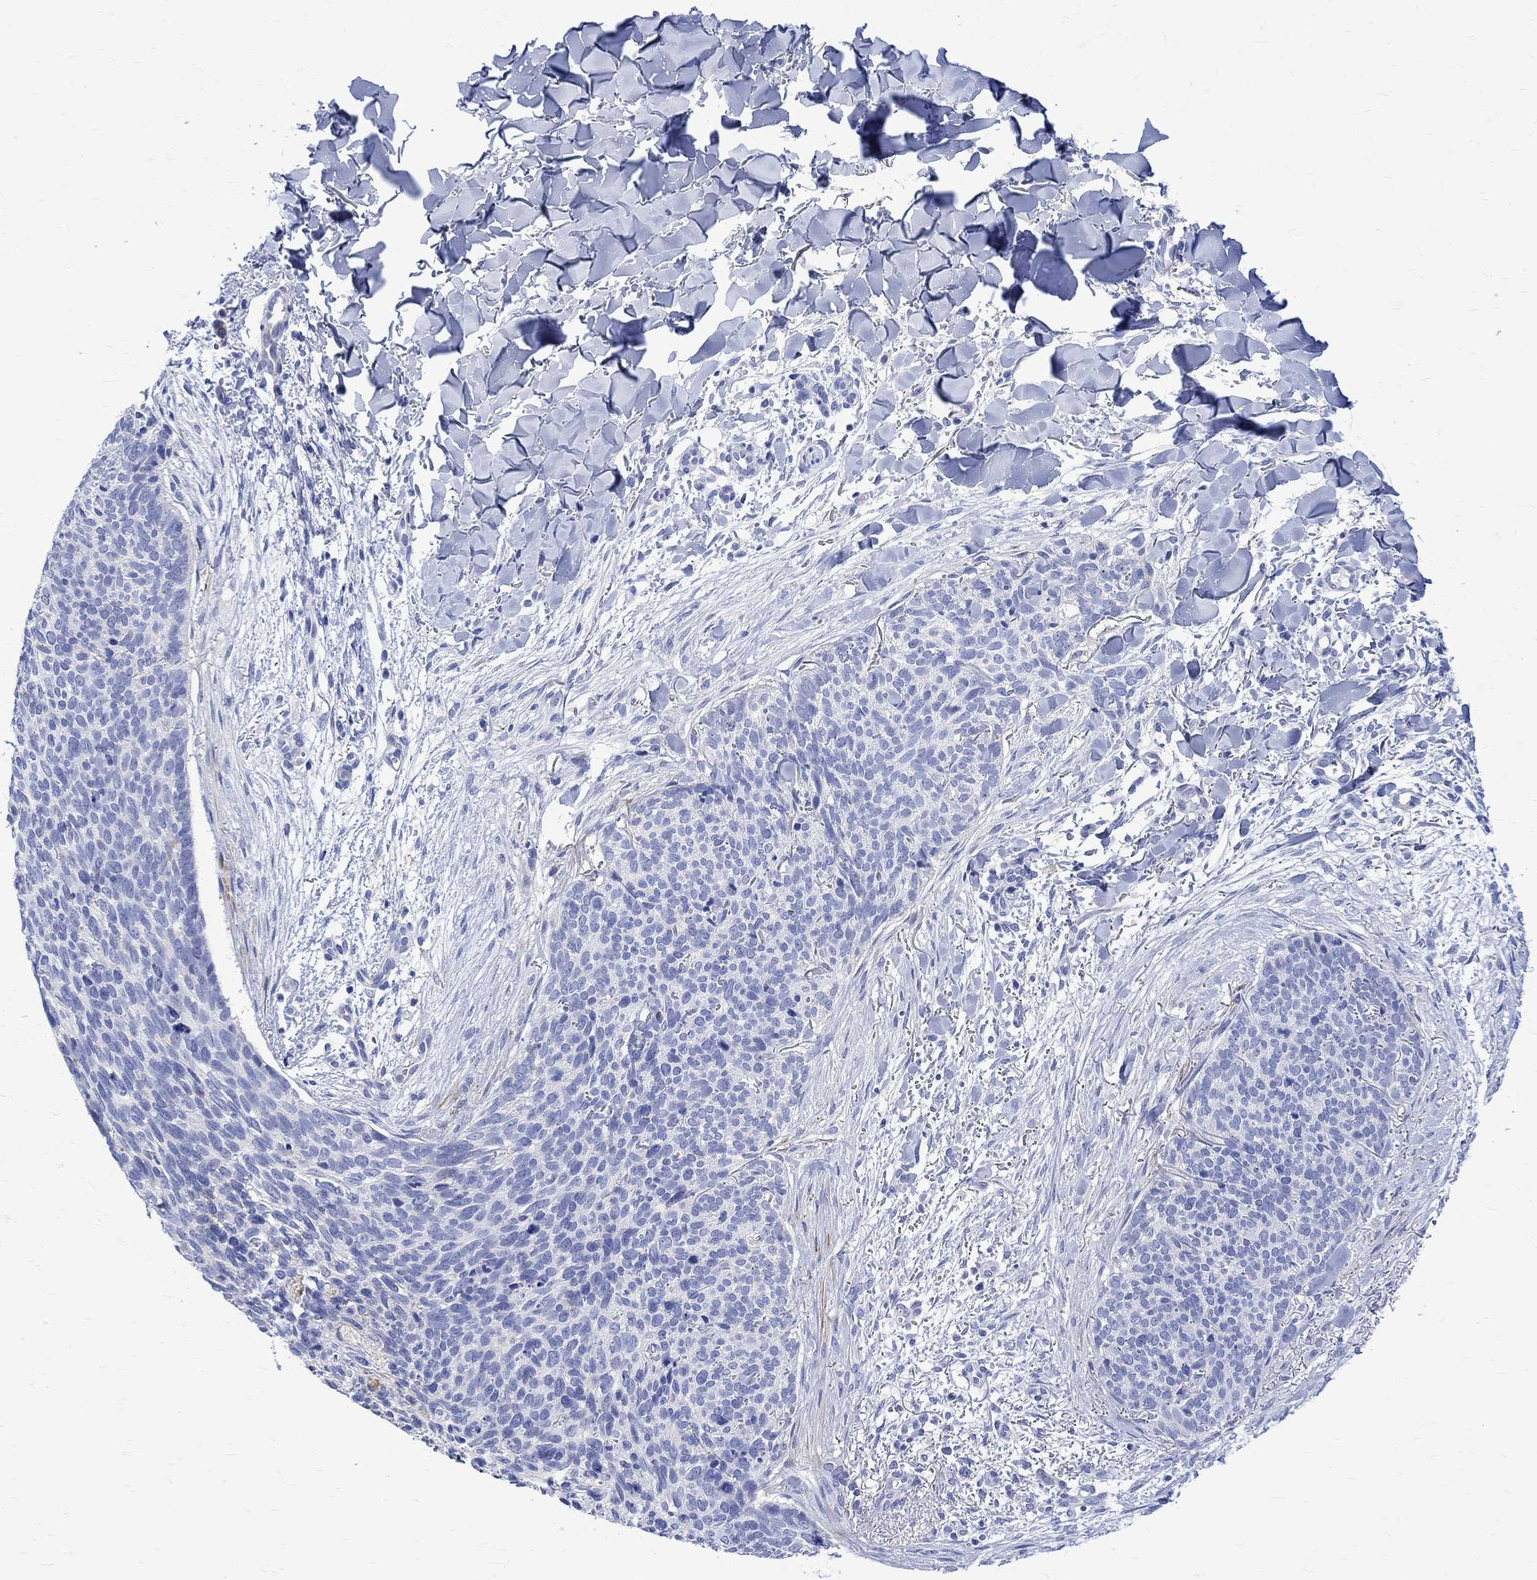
{"staining": {"intensity": "negative", "quantity": "none", "location": "none"}, "tissue": "skin cancer", "cell_type": "Tumor cells", "image_type": "cancer", "snomed": [{"axis": "morphology", "description": "Basal cell carcinoma"}, {"axis": "topography", "description": "Skin"}], "caption": "This histopathology image is of skin cancer (basal cell carcinoma) stained with IHC to label a protein in brown with the nuclei are counter-stained blue. There is no staining in tumor cells. (DAB immunohistochemistry (IHC), high magnification).", "gene": "PARVB", "patient": {"sex": "male", "age": 64}}